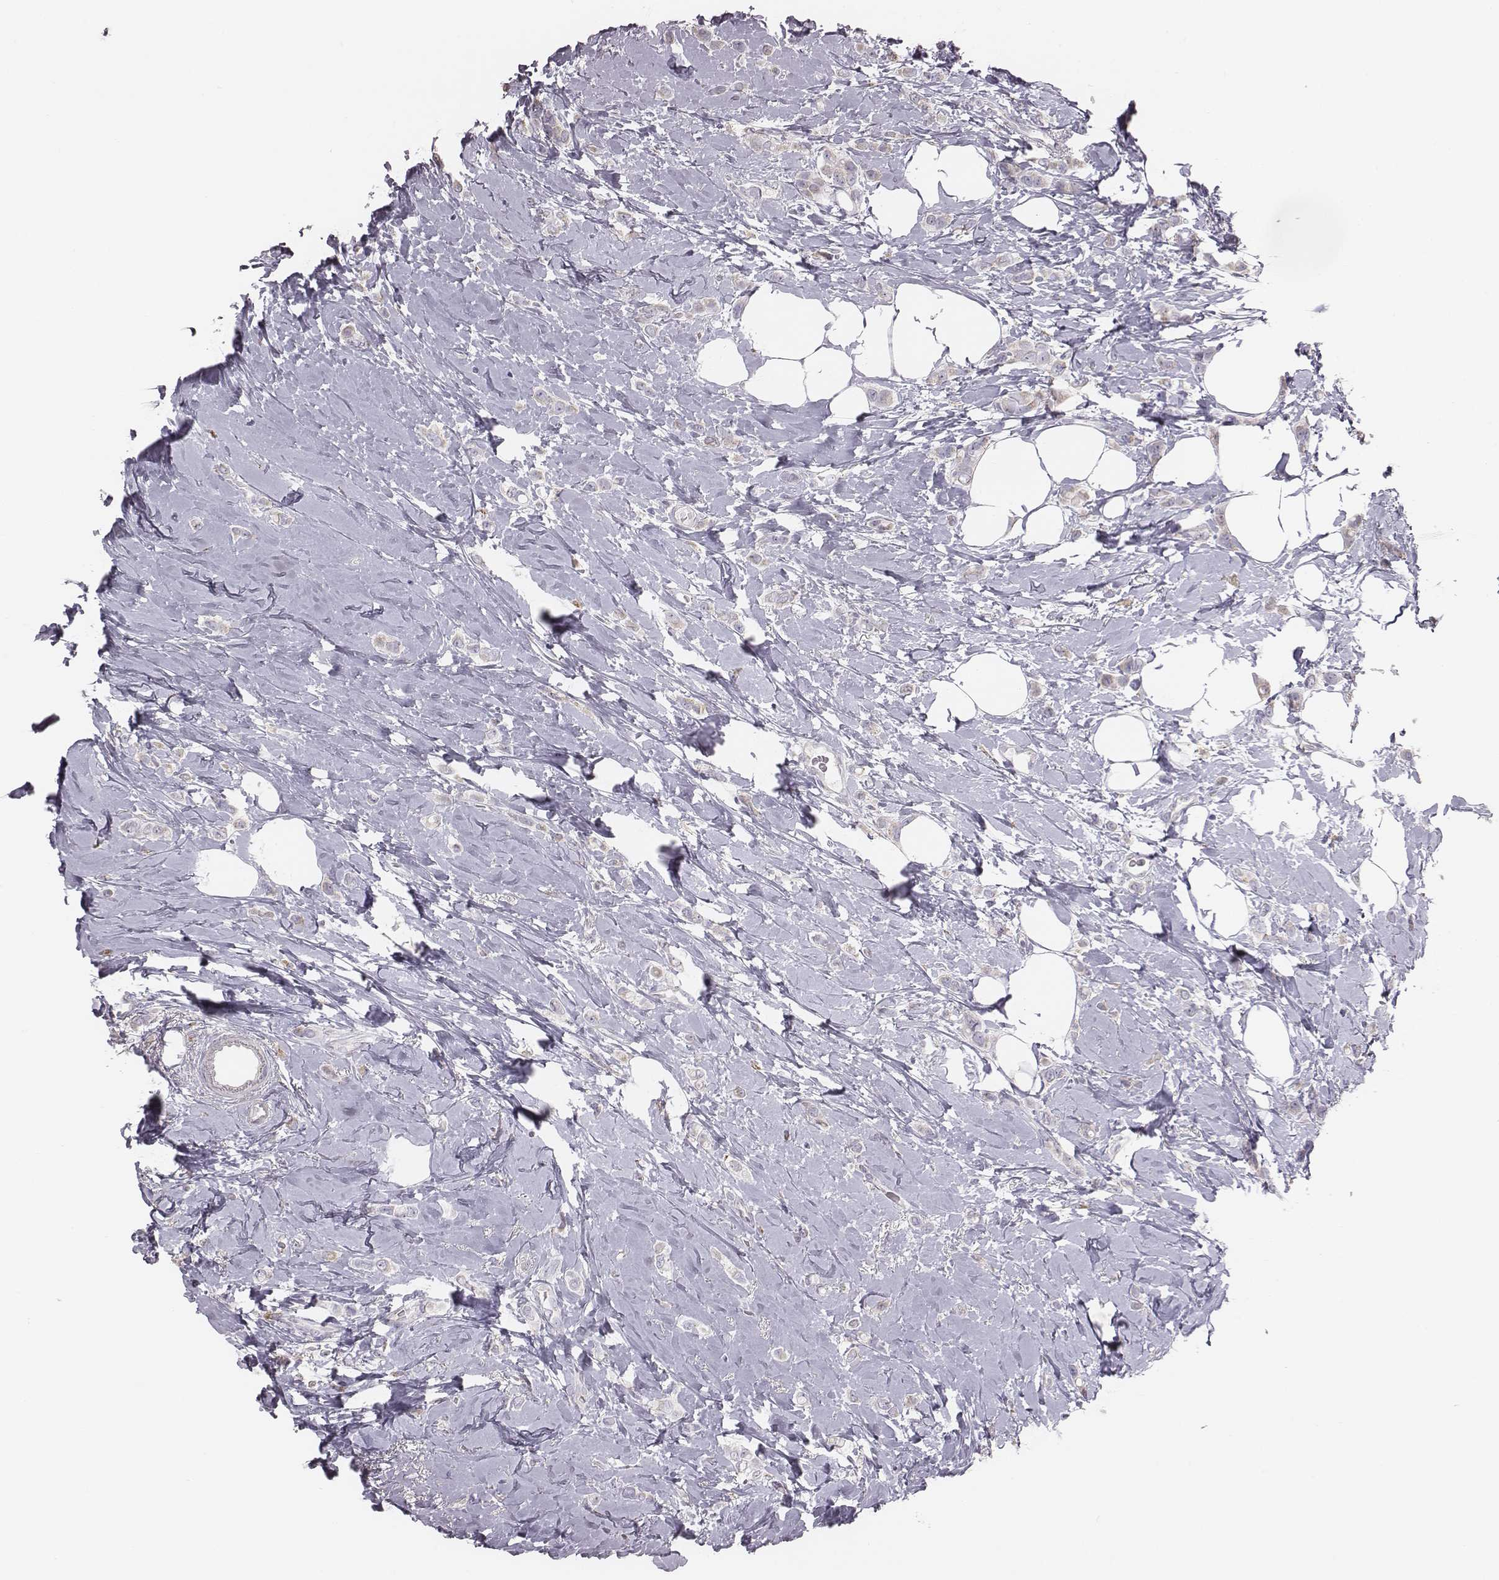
{"staining": {"intensity": "negative", "quantity": "none", "location": "none"}, "tissue": "breast cancer", "cell_type": "Tumor cells", "image_type": "cancer", "snomed": [{"axis": "morphology", "description": "Lobular carcinoma"}, {"axis": "topography", "description": "Breast"}], "caption": "This photomicrograph is of breast lobular carcinoma stained with immunohistochemistry to label a protein in brown with the nuclei are counter-stained blue. There is no positivity in tumor cells. Brightfield microscopy of immunohistochemistry stained with DAB (brown) and hematoxylin (blue), captured at high magnification.", "gene": "C6orf58", "patient": {"sex": "female", "age": 66}}